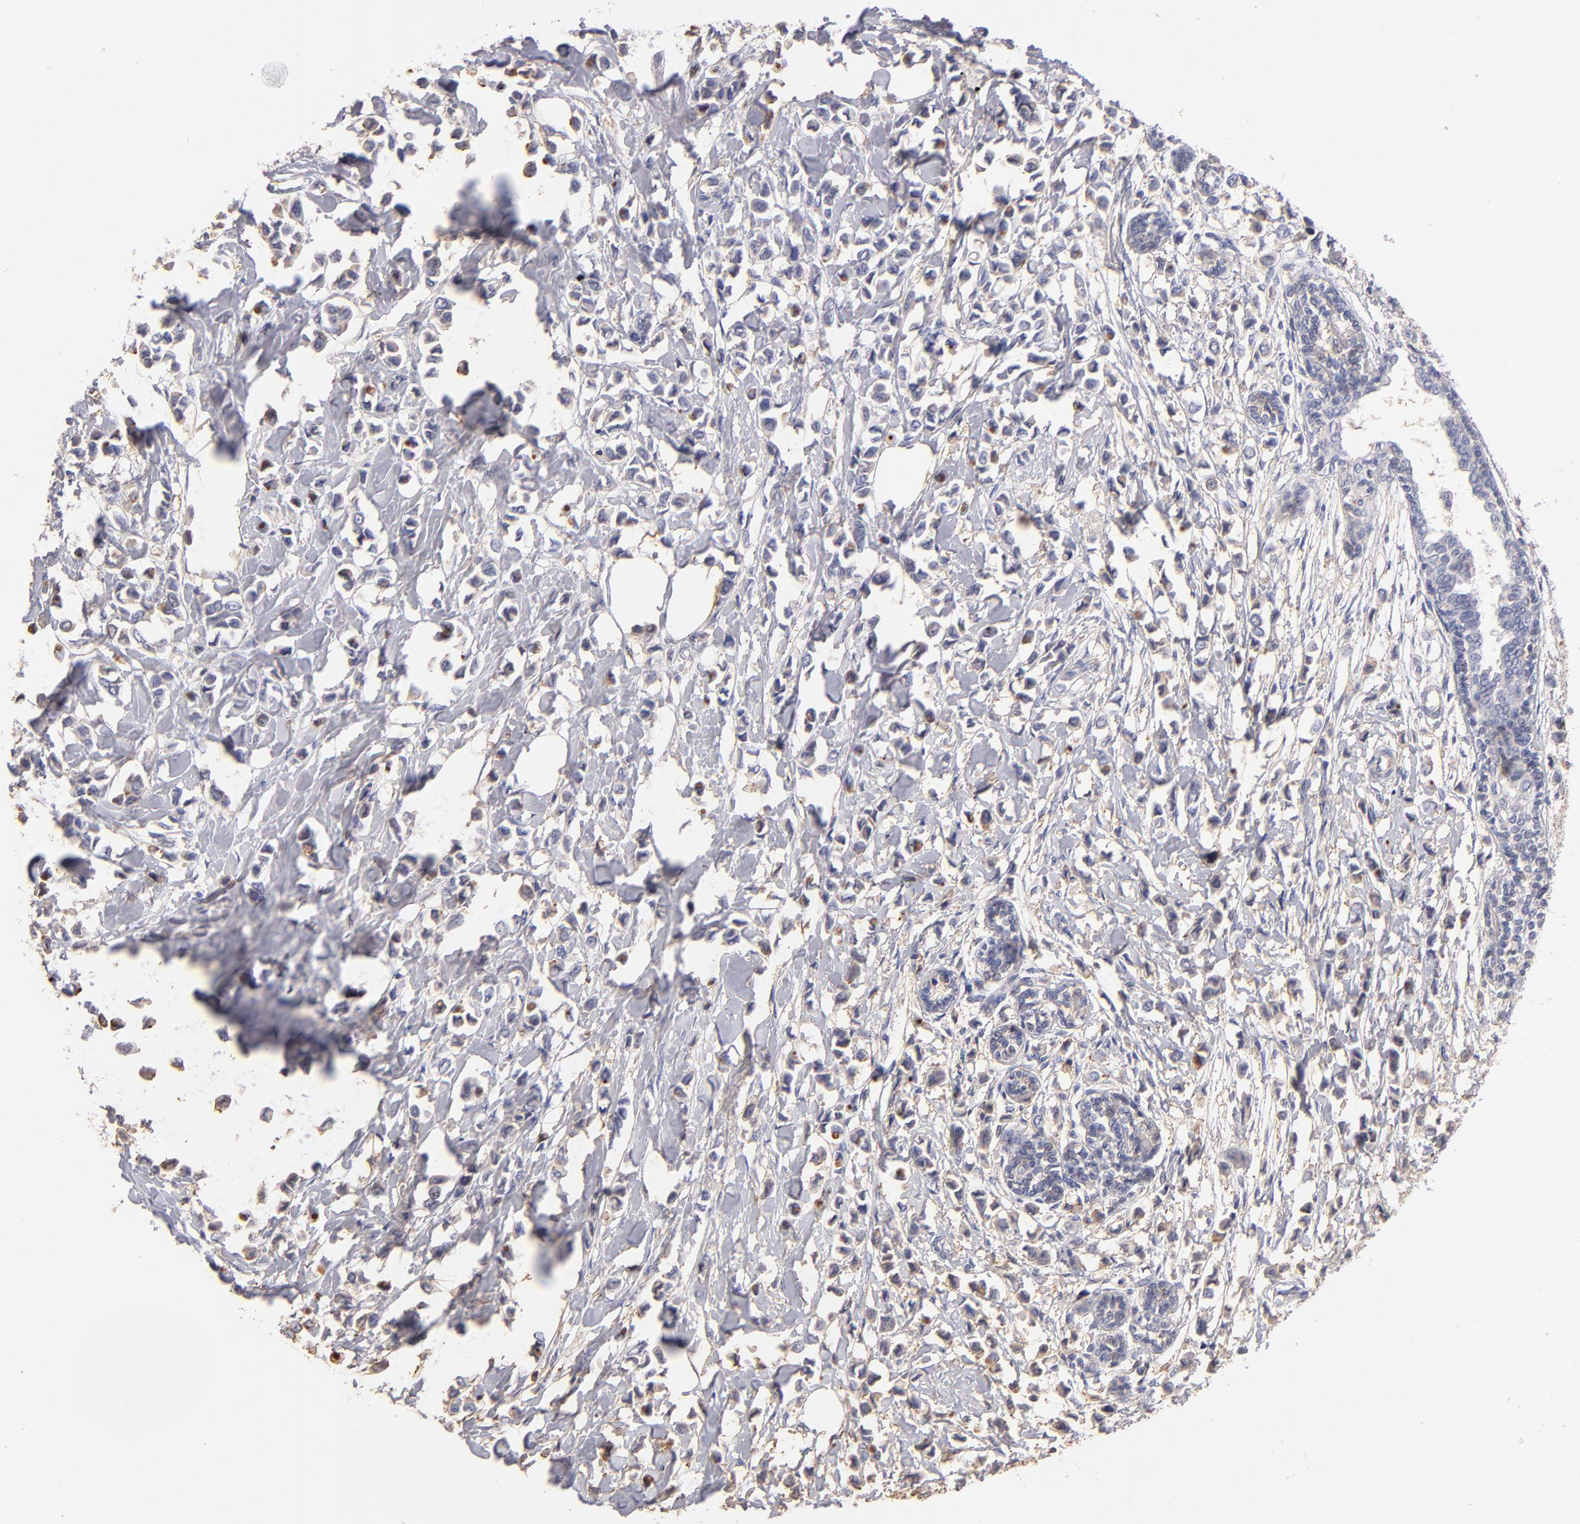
{"staining": {"intensity": "weak", "quantity": "25%-75%", "location": "cytoplasmic/membranous"}, "tissue": "breast cancer", "cell_type": "Tumor cells", "image_type": "cancer", "snomed": [{"axis": "morphology", "description": "Lobular carcinoma"}, {"axis": "topography", "description": "Breast"}], "caption": "An image showing weak cytoplasmic/membranous expression in about 25%-75% of tumor cells in breast cancer (lobular carcinoma), as visualized by brown immunohistochemical staining.", "gene": "ABCB1", "patient": {"sex": "female", "age": 51}}